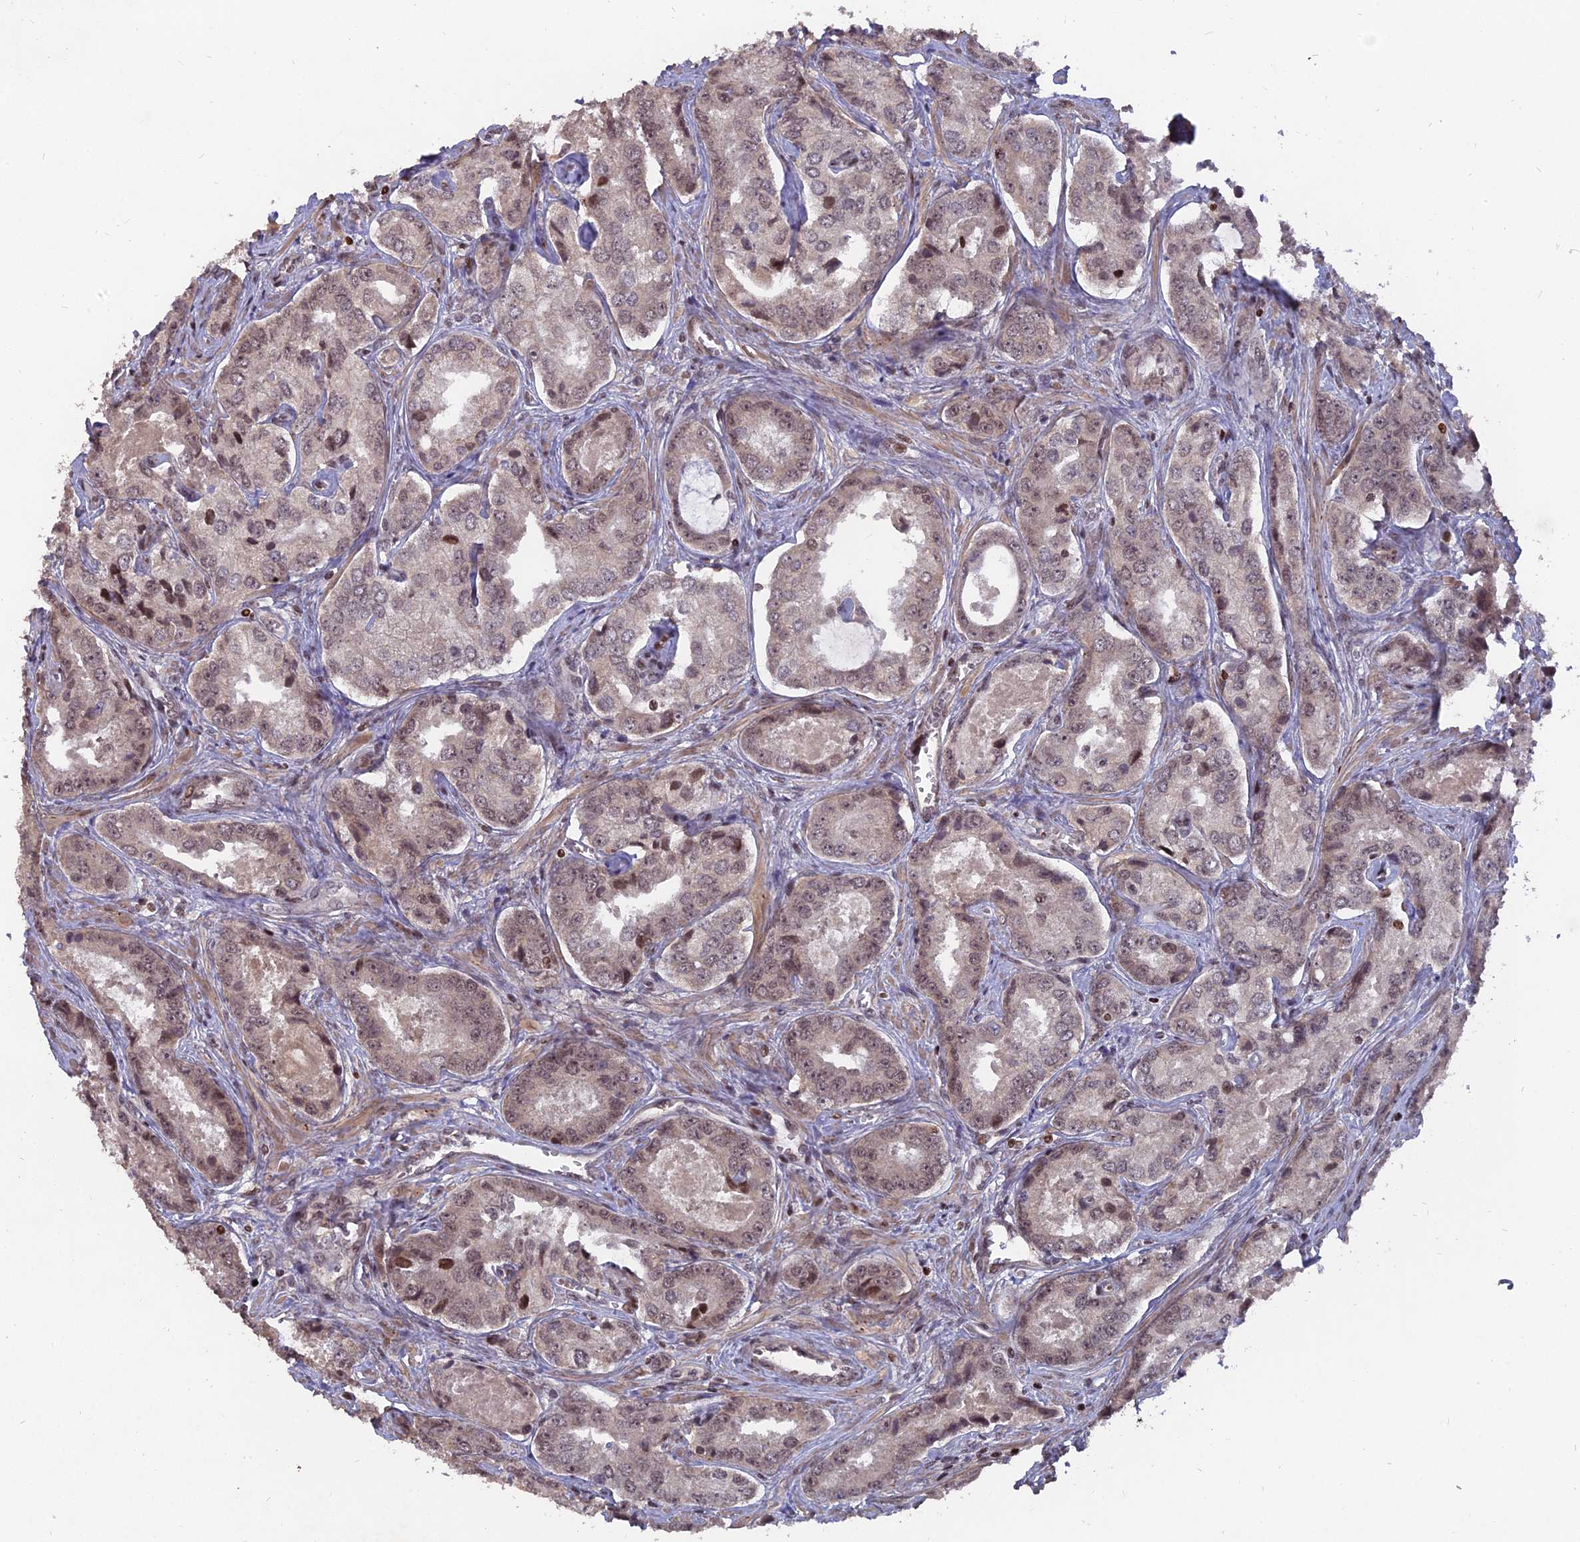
{"staining": {"intensity": "weak", "quantity": "<25%", "location": "nuclear"}, "tissue": "prostate cancer", "cell_type": "Tumor cells", "image_type": "cancer", "snomed": [{"axis": "morphology", "description": "Adenocarcinoma, Low grade"}, {"axis": "topography", "description": "Prostate"}], "caption": "A high-resolution micrograph shows immunohistochemistry staining of prostate adenocarcinoma (low-grade), which reveals no significant positivity in tumor cells.", "gene": "NR1H3", "patient": {"sex": "male", "age": 68}}